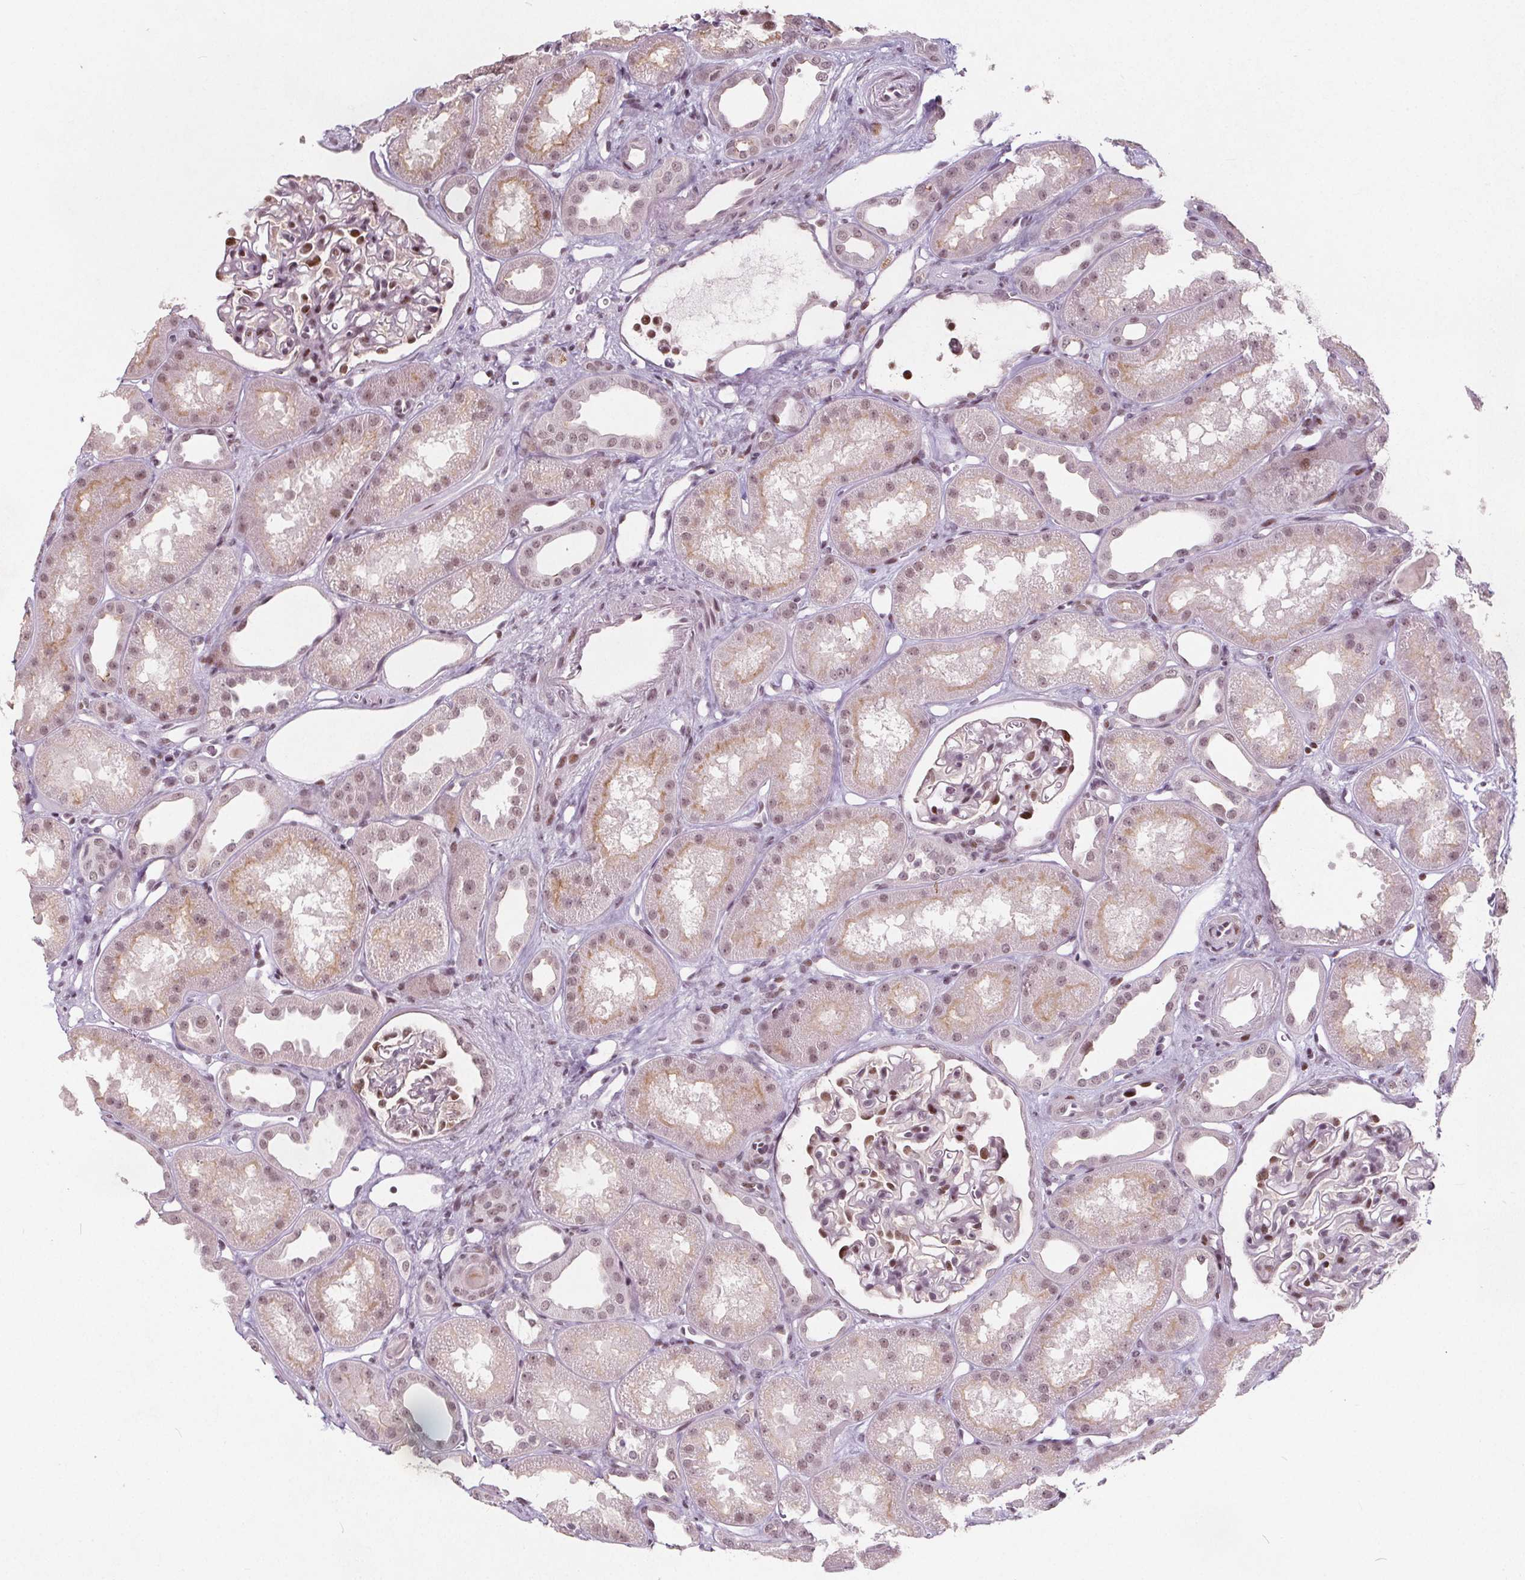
{"staining": {"intensity": "moderate", "quantity": "25%-75%", "location": "nuclear"}, "tissue": "kidney", "cell_type": "Cells in glomeruli", "image_type": "normal", "snomed": [{"axis": "morphology", "description": "Normal tissue, NOS"}, {"axis": "topography", "description": "Kidney"}], "caption": "Approximately 25%-75% of cells in glomeruli in unremarkable human kidney reveal moderate nuclear protein expression as visualized by brown immunohistochemical staining.", "gene": "TAF6L", "patient": {"sex": "male", "age": 61}}